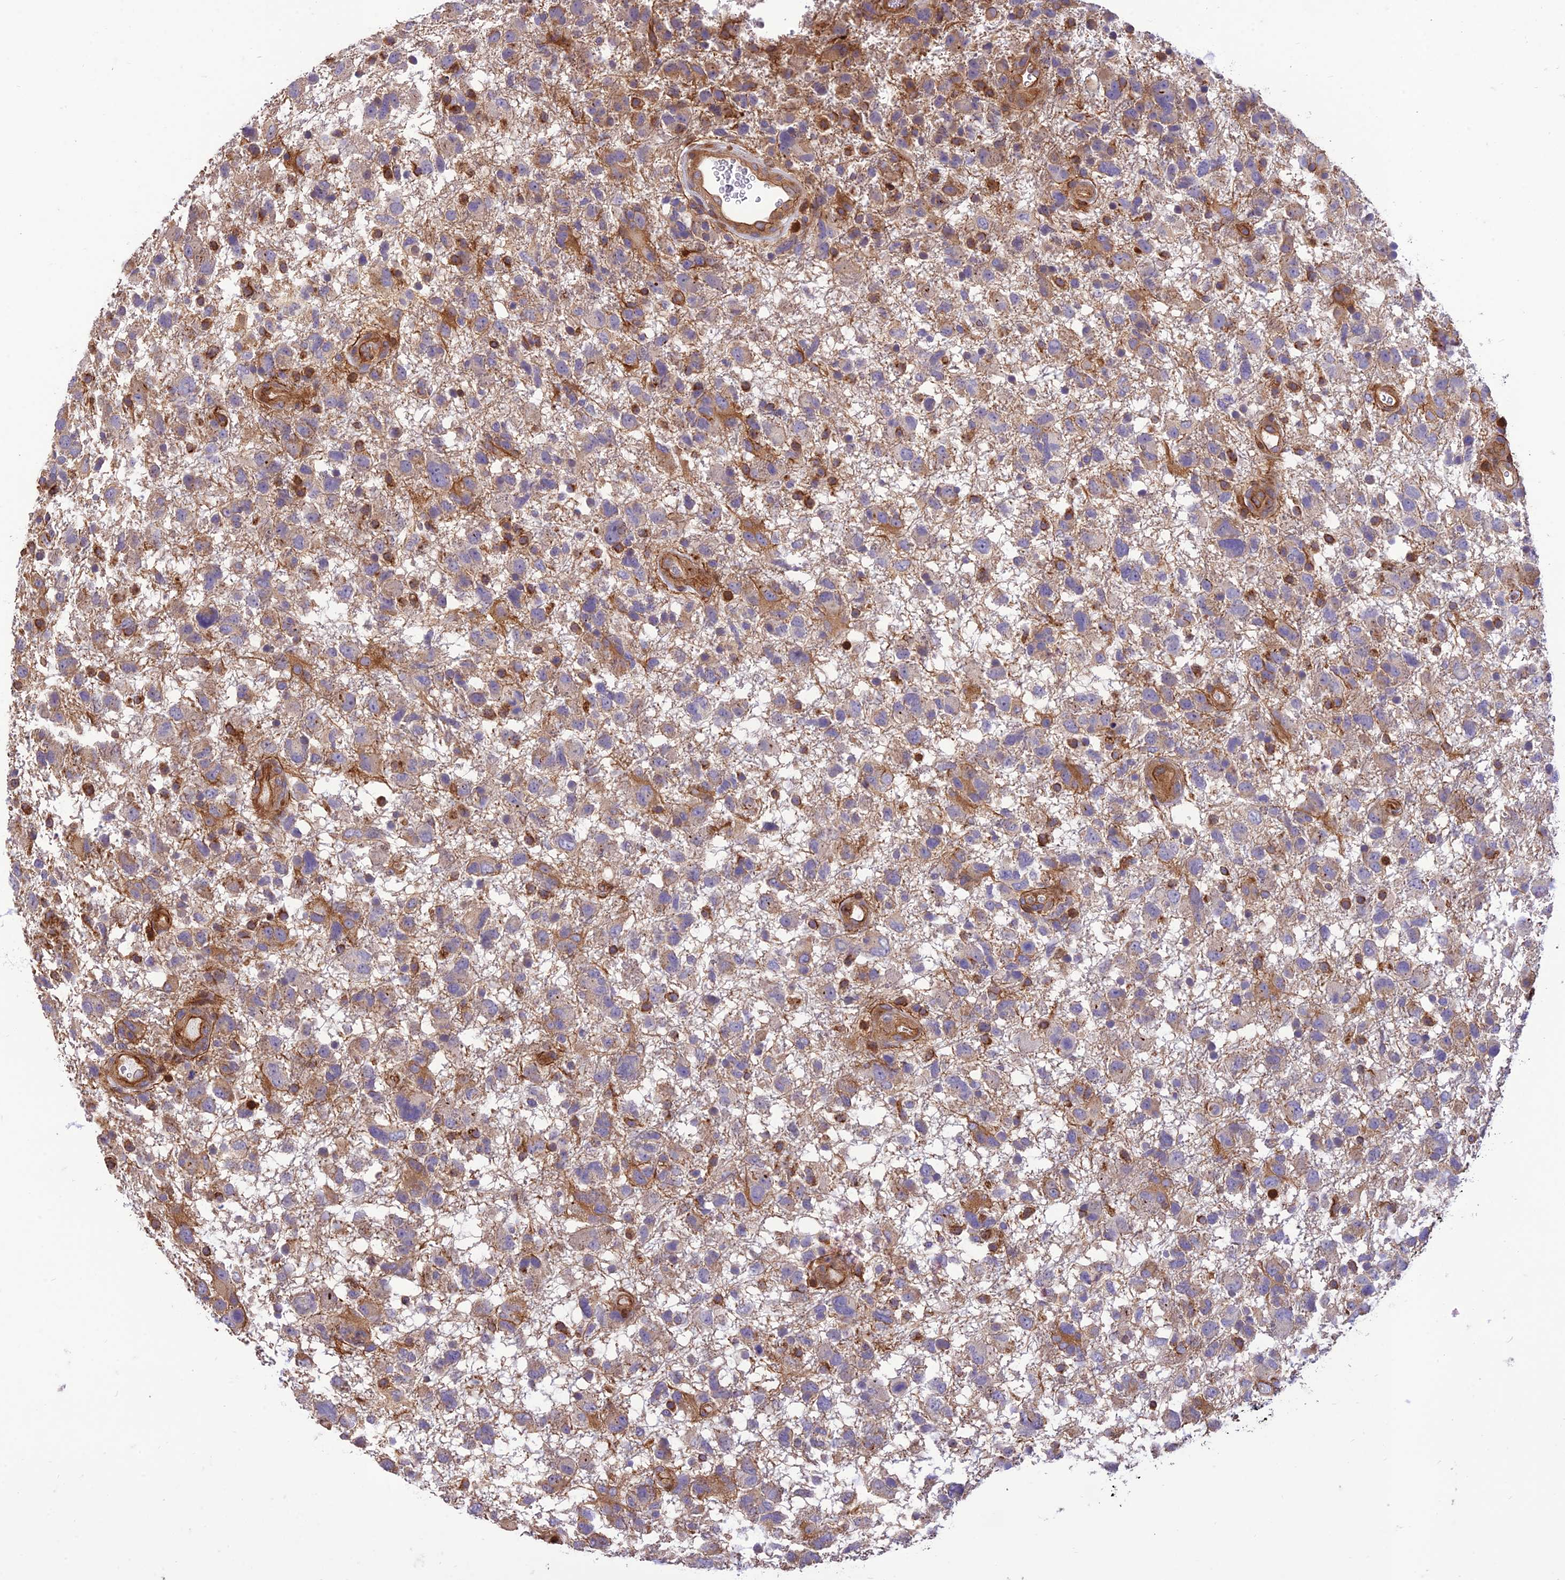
{"staining": {"intensity": "moderate", "quantity": "<25%", "location": "cytoplasmic/membranous"}, "tissue": "glioma", "cell_type": "Tumor cells", "image_type": "cancer", "snomed": [{"axis": "morphology", "description": "Glioma, malignant, High grade"}, {"axis": "topography", "description": "Brain"}], "caption": "Immunohistochemical staining of glioma demonstrates moderate cytoplasmic/membranous protein expression in approximately <25% of tumor cells.", "gene": "HPSE2", "patient": {"sex": "male", "age": 61}}